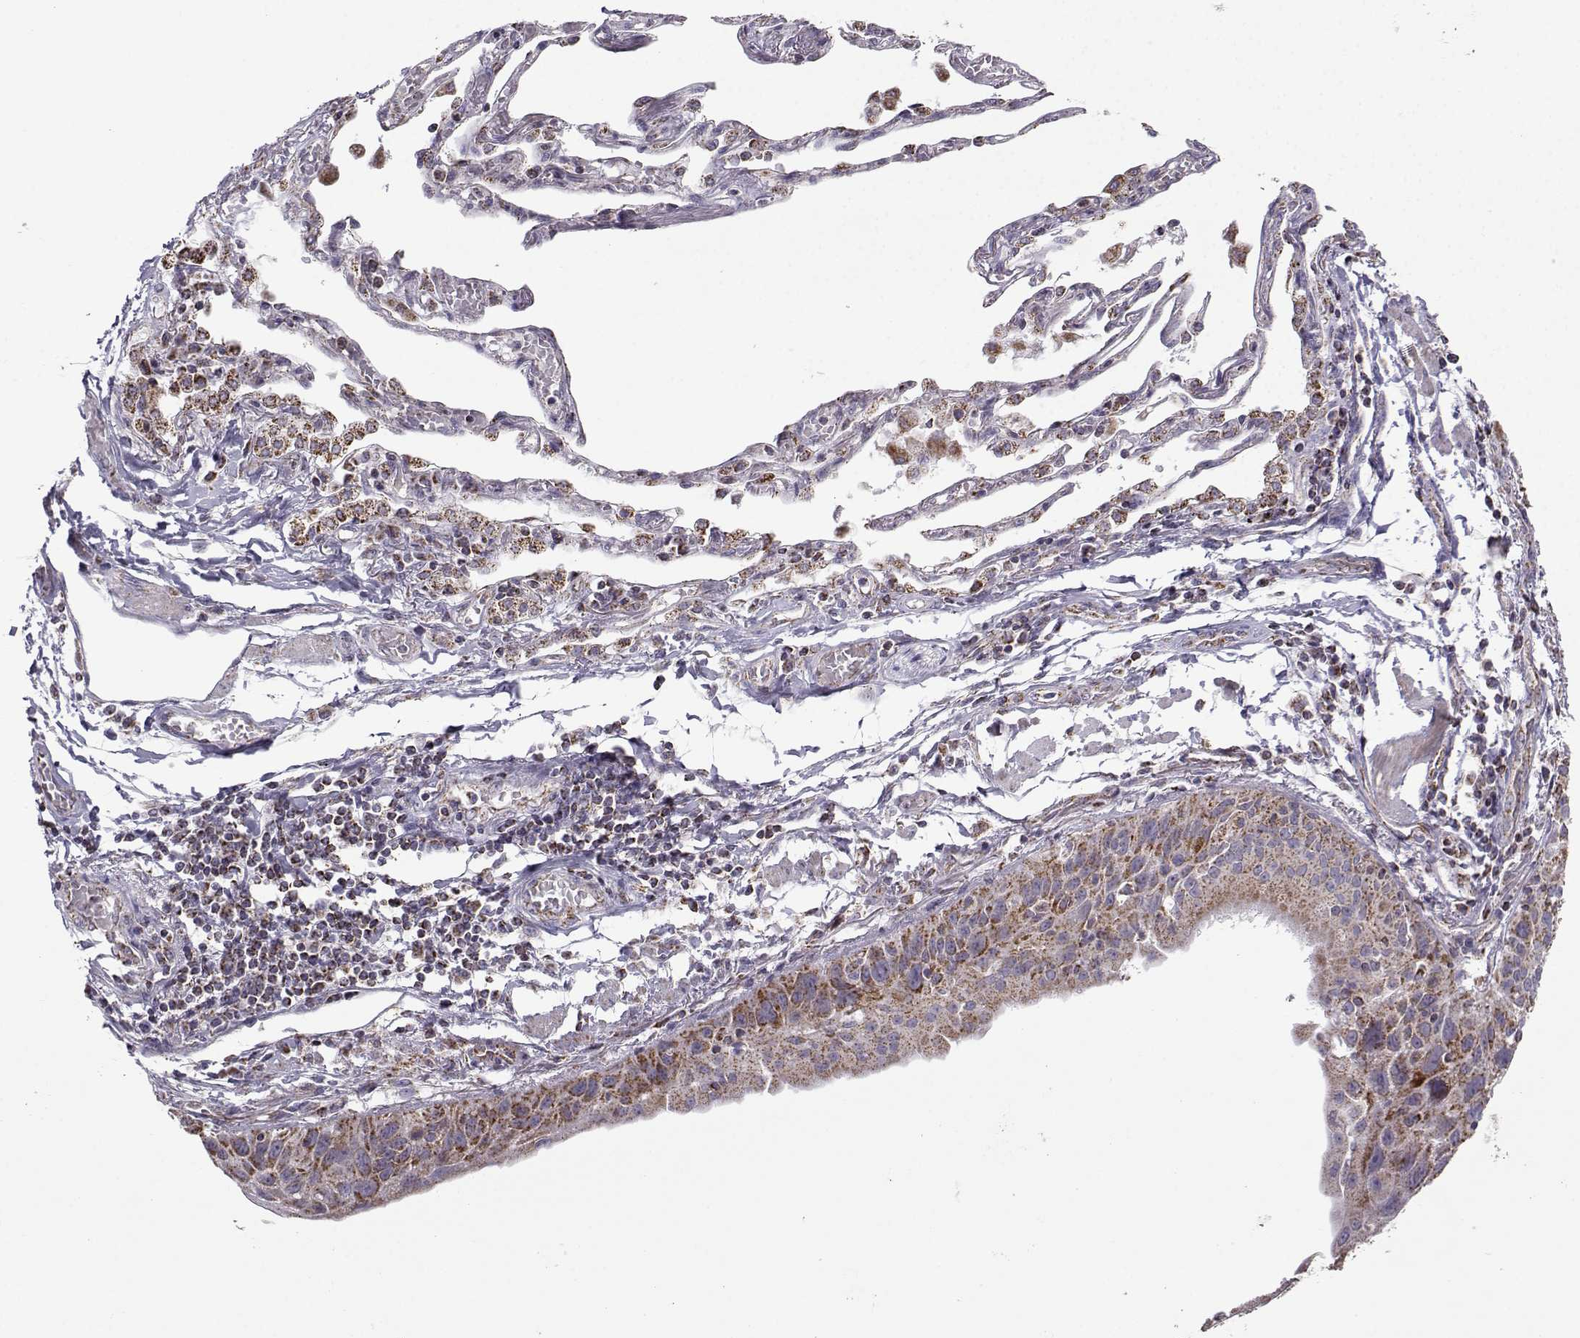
{"staining": {"intensity": "strong", "quantity": "<25%", "location": "cytoplasmic/membranous"}, "tissue": "lung cancer", "cell_type": "Tumor cells", "image_type": "cancer", "snomed": [{"axis": "morphology", "description": "Squamous cell carcinoma, NOS"}, {"axis": "topography", "description": "Lung"}], "caption": "Squamous cell carcinoma (lung) stained with a protein marker displays strong staining in tumor cells.", "gene": "NECAB3", "patient": {"sex": "male", "age": 73}}